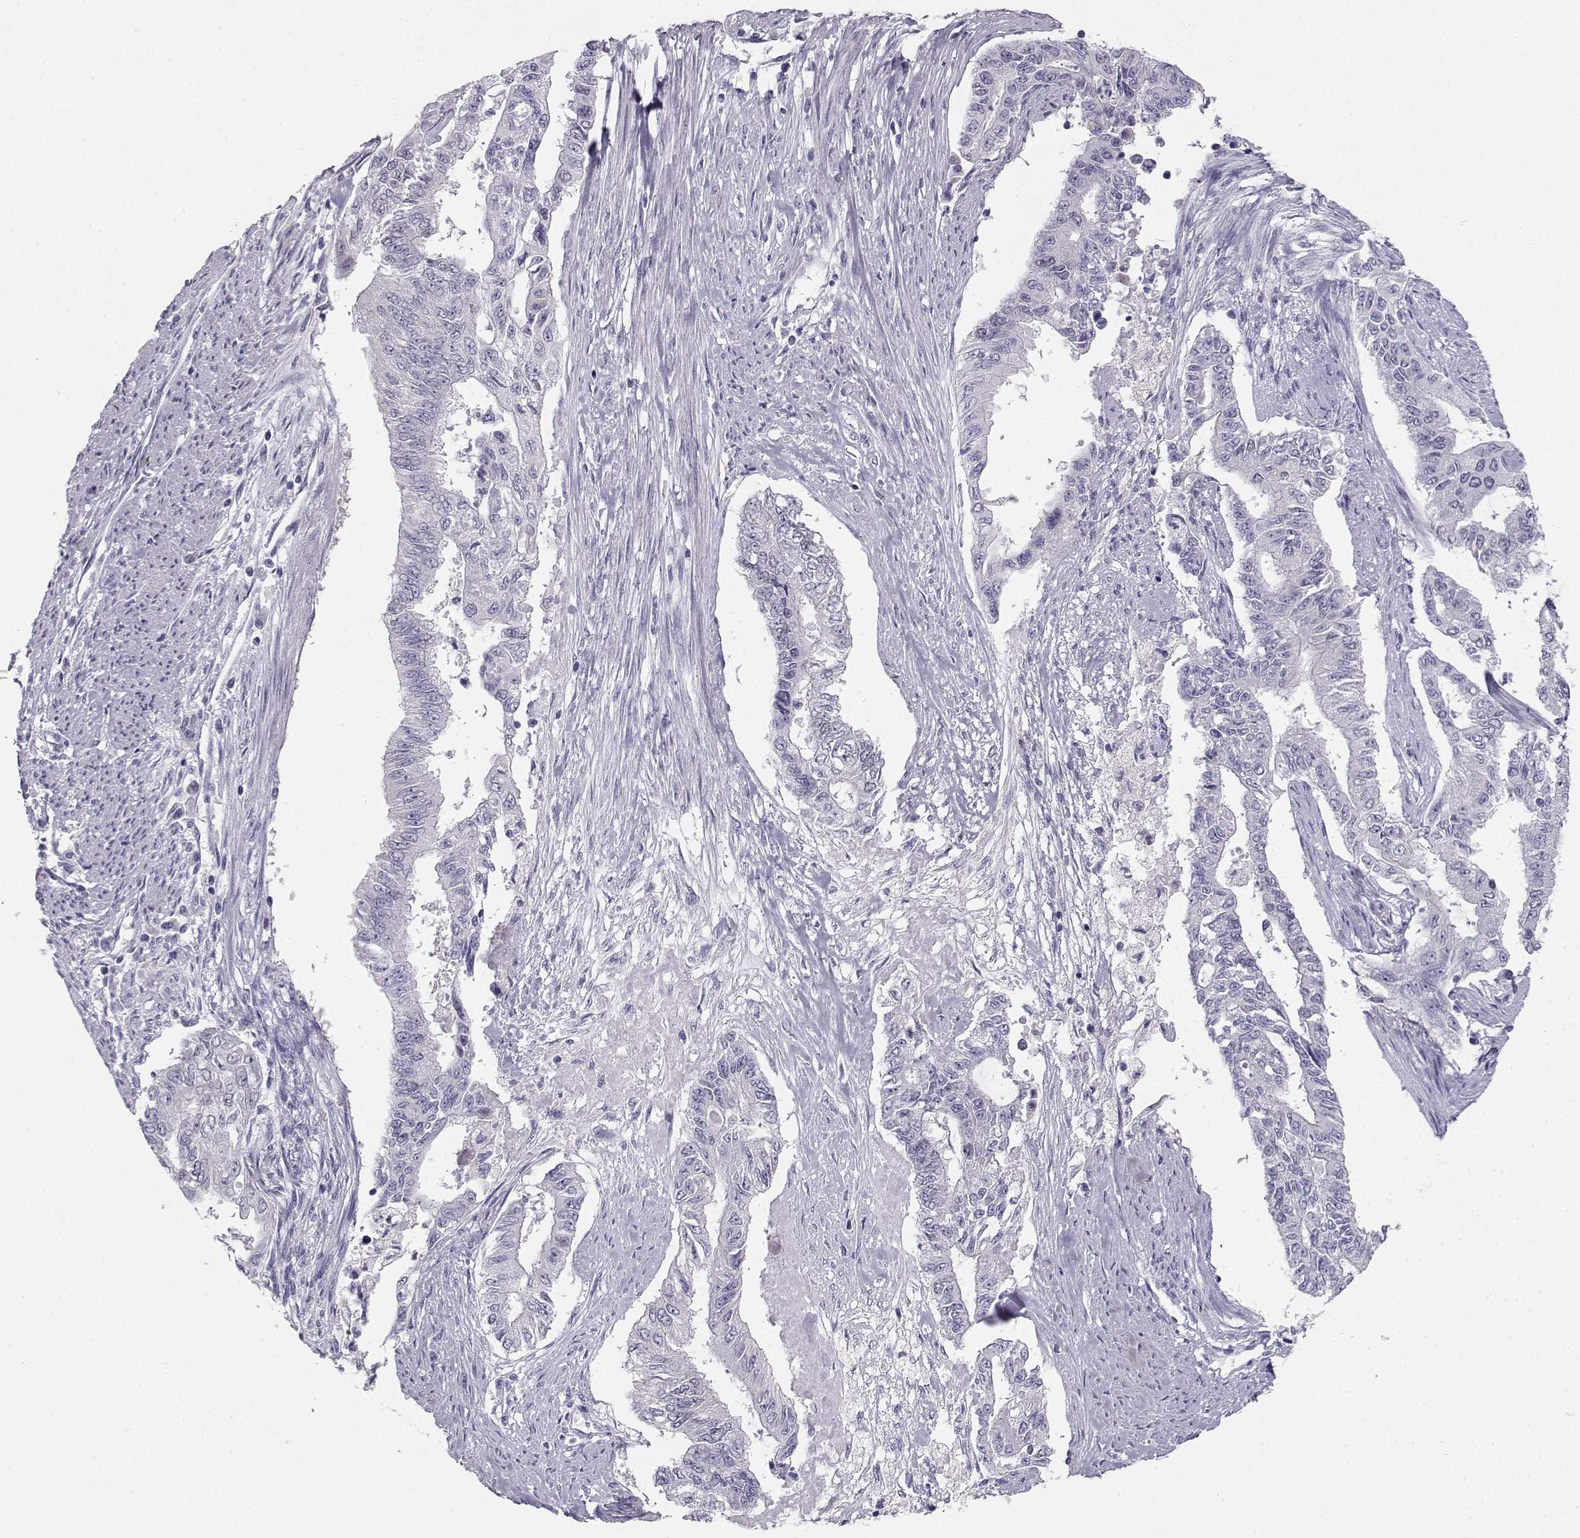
{"staining": {"intensity": "negative", "quantity": "none", "location": "none"}, "tissue": "endometrial cancer", "cell_type": "Tumor cells", "image_type": "cancer", "snomed": [{"axis": "morphology", "description": "Adenocarcinoma, NOS"}, {"axis": "topography", "description": "Uterus"}], "caption": "An image of human endometrial cancer is negative for staining in tumor cells. (DAB (3,3'-diaminobenzidine) IHC visualized using brightfield microscopy, high magnification).", "gene": "OPN5", "patient": {"sex": "female", "age": 59}}